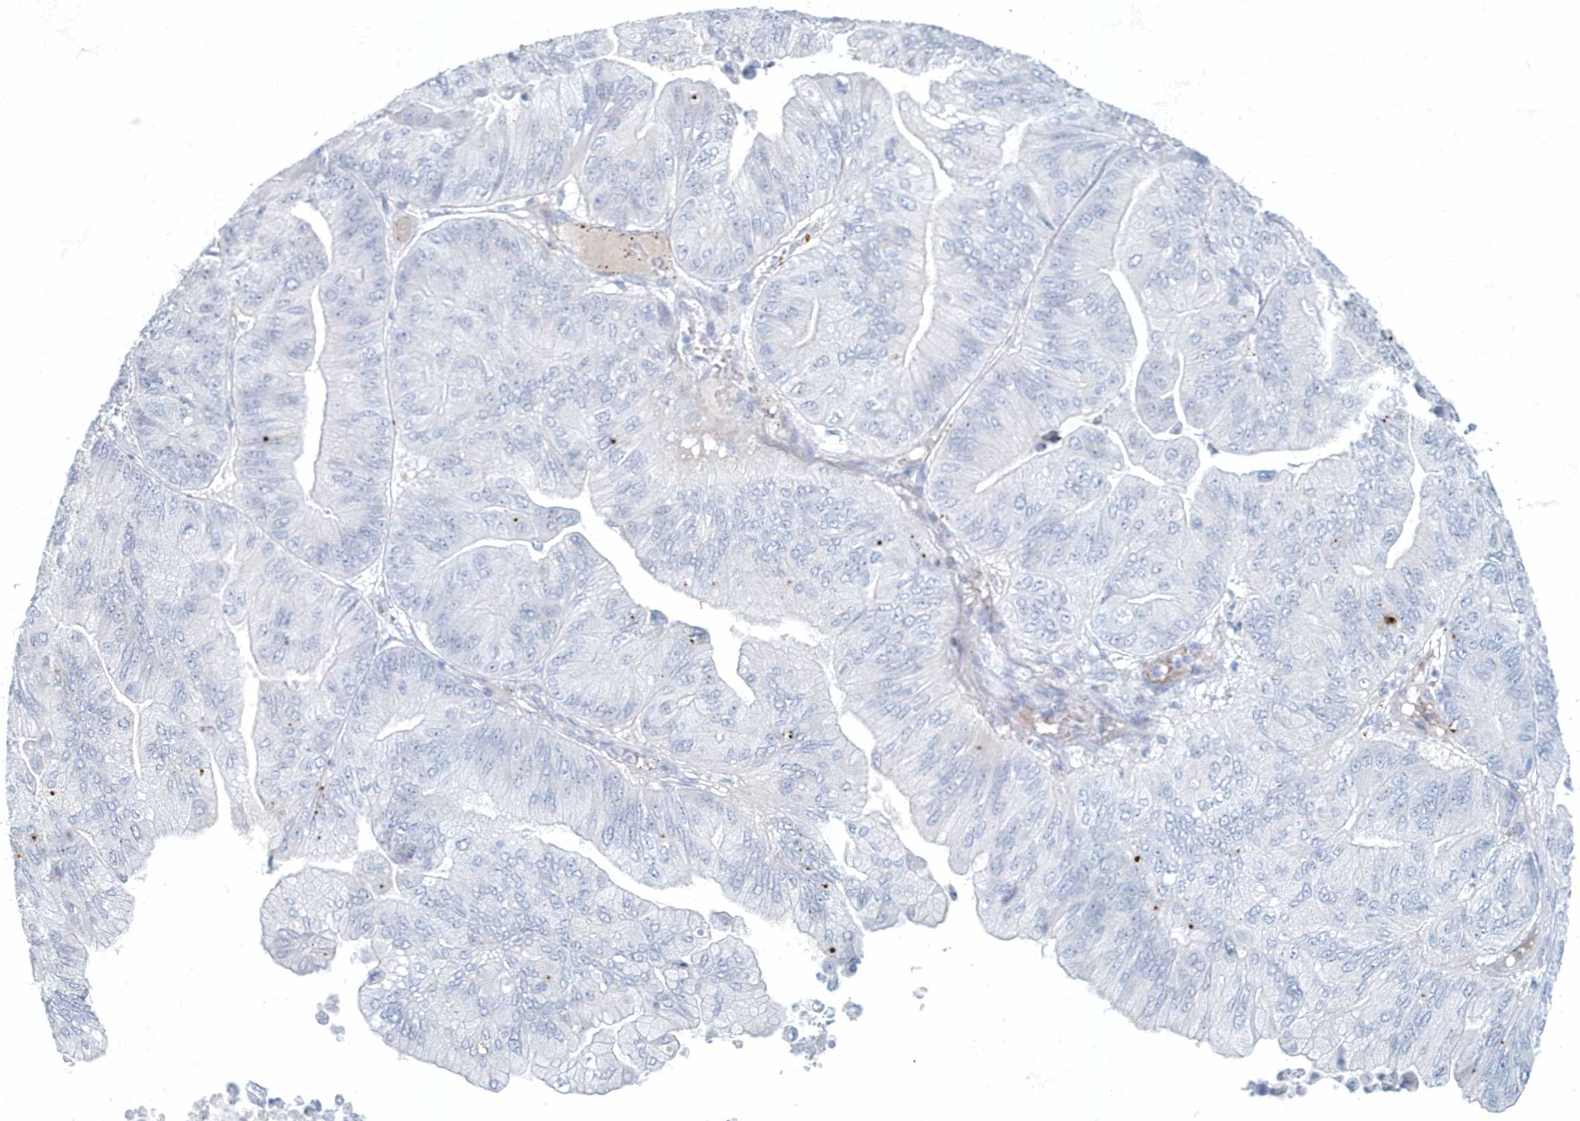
{"staining": {"intensity": "strong", "quantity": "<25%", "location": "cytoplasmic/membranous"}, "tissue": "ovarian cancer", "cell_type": "Tumor cells", "image_type": "cancer", "snomed": [{"axis": "morphology", "description": "Cystadenocarcinoma, mucinous, NOS"}, {"axis": "topography", "description": "Ovary"}], "caption": "Strong cytoplasmic/membranous expression for a protein is present in approximately <25% of tumor cells of ovarian mucinous cystadenocarcinoma using IHC.", "gene": "MYOT", "patient": {"sex": "female", "age": 61}}